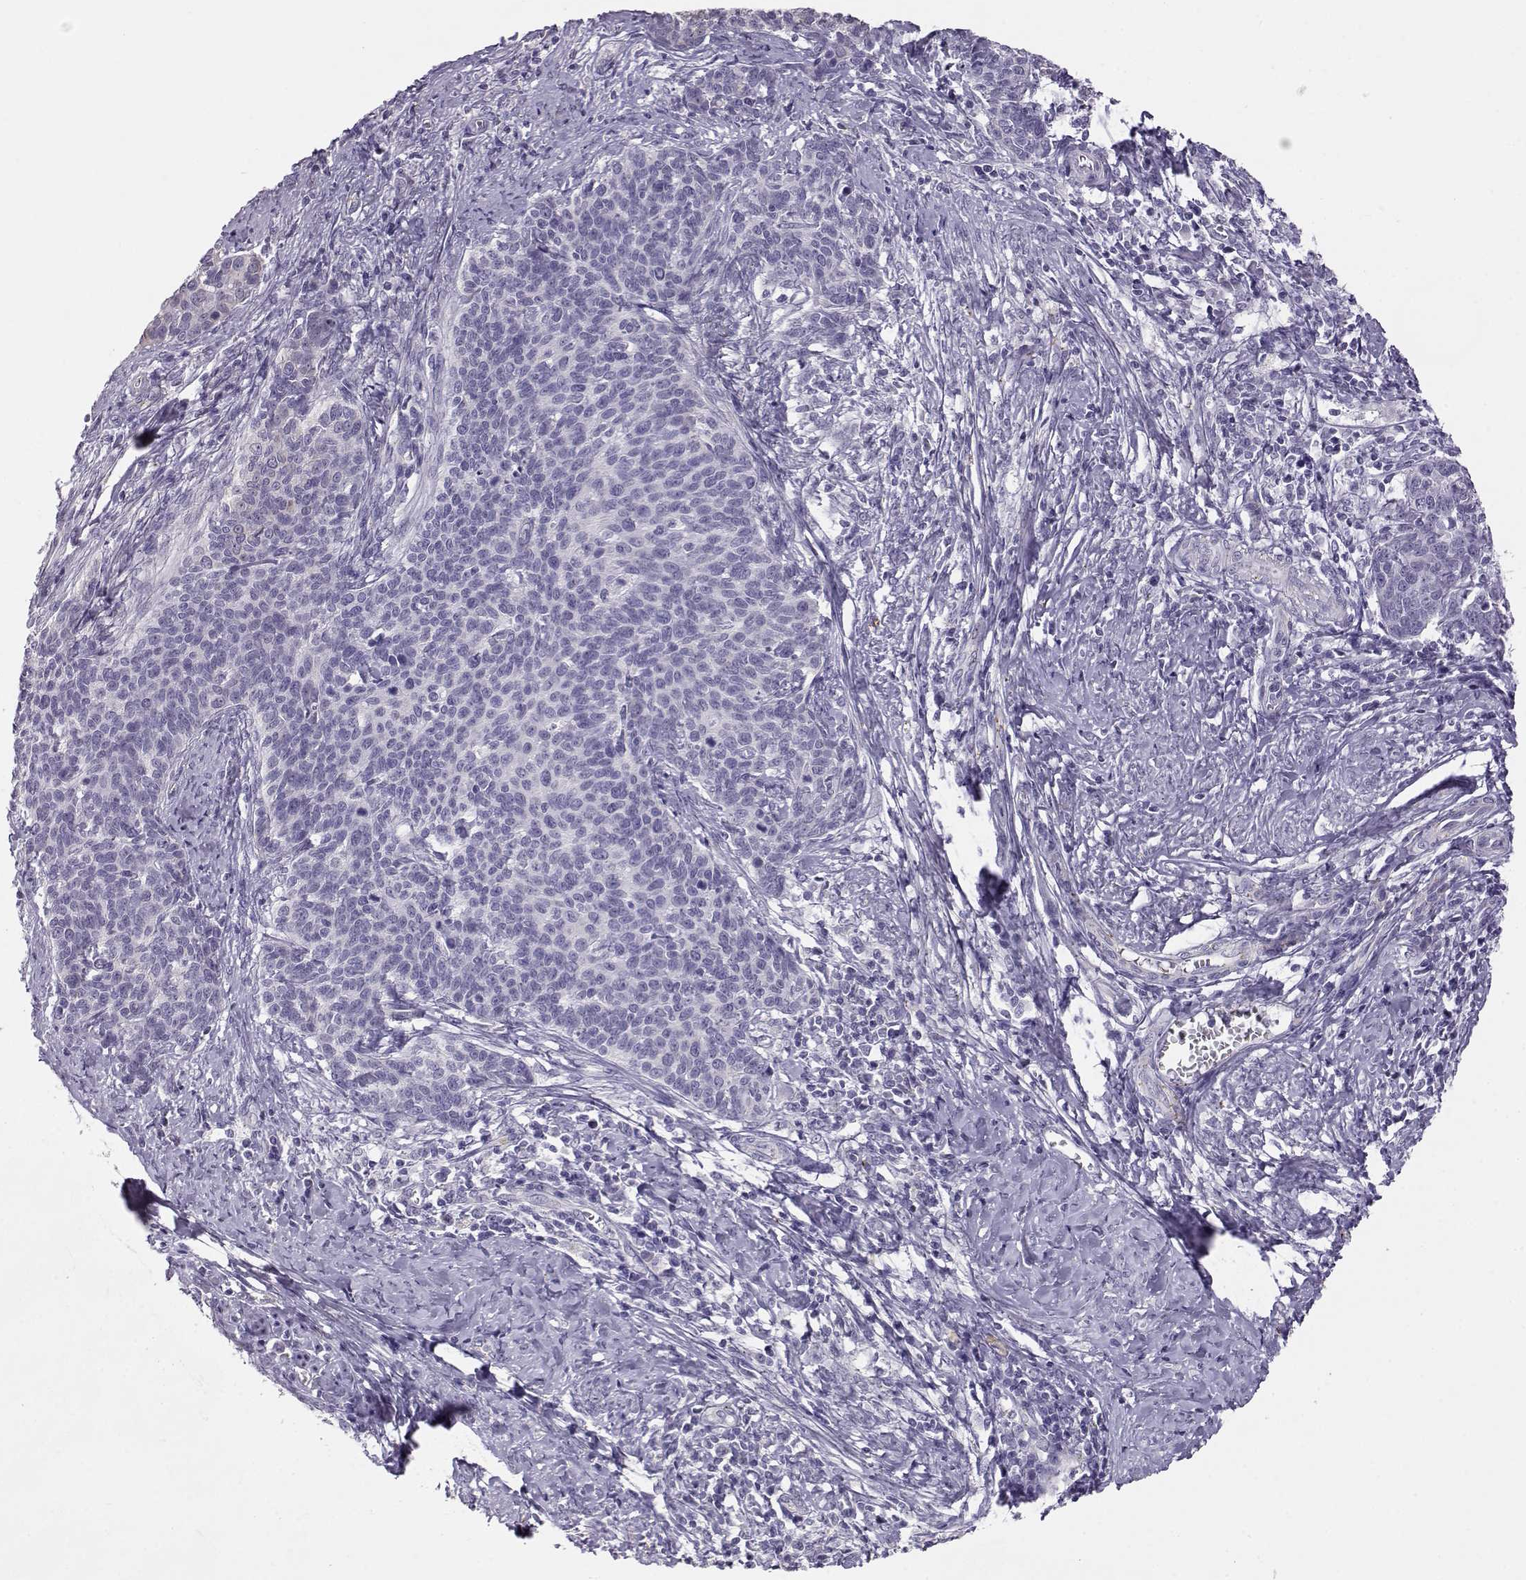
{"staining": {"intensity": "negative", "quantity": "none", "location": "none"}, "tissue": "cervical cancer", "cell_type": "Tumor cells", "image_type": "cancer", "snomed": [{"axis": "morphology", "description": "Squamous cell carcinoma, NOS"}, {"axis": "topography", "description": "Cervix"}], "caption": "This histopathology image is of squamous cell carcinoma (cervical) stained with immunohistochemistry to label a protein in brown with the nuclei are counter-stained blue. There is no staining in tumor cells.", "gene": "ENDOU", "patient": {"sex": "female", "age": 39}}